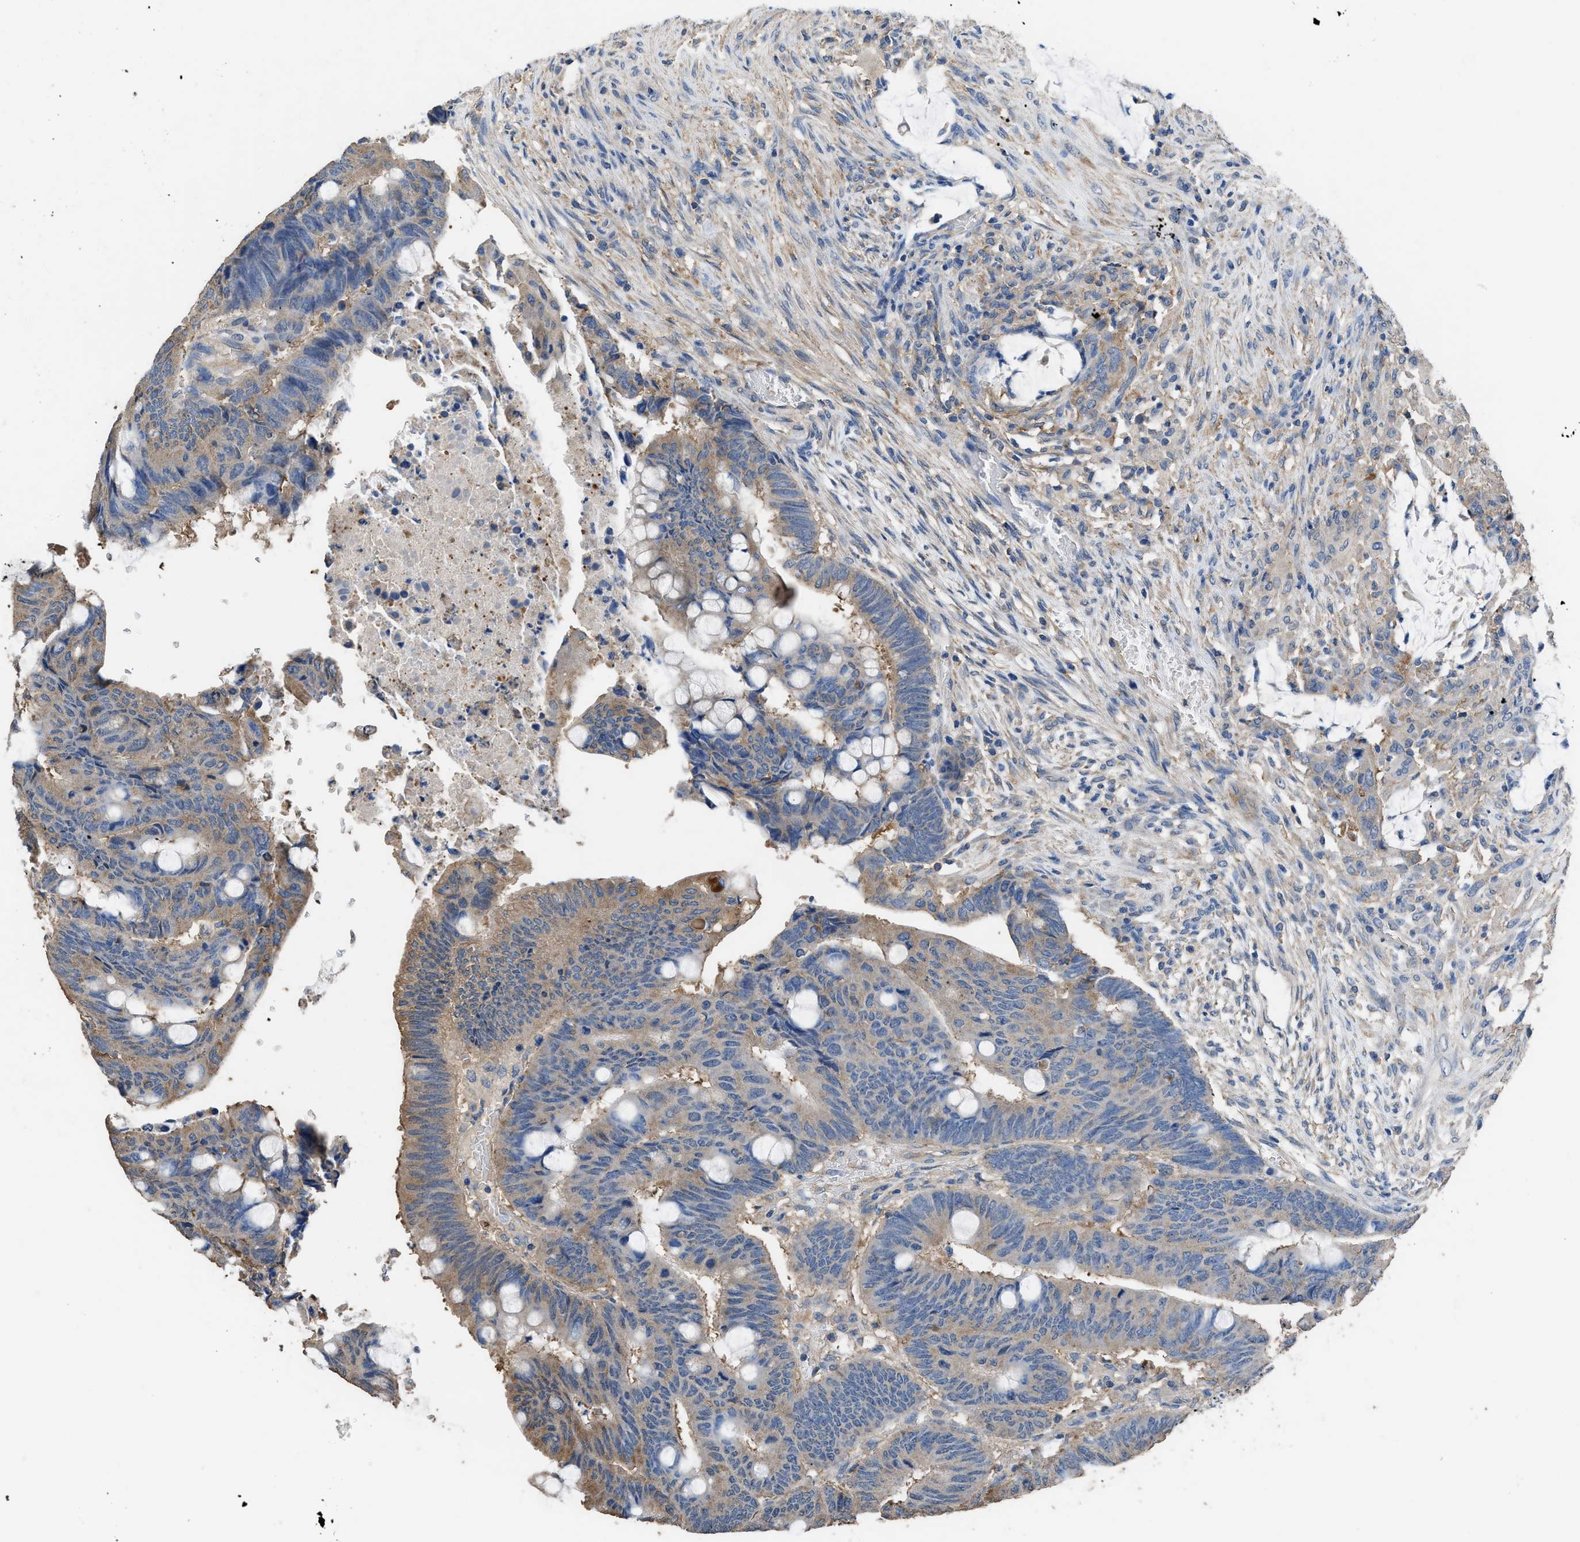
{"staining": {"intensity": "weak", "quantity": "<25%", "location": "cytoplasmic/membranous"}, "tissue": "colorectal cancer", "cell_type": "Tumor cells", "image_type": "cancer", "snomed": [{"axis": "morphology", "description": "Normal tissue, NOS"}, {"axis": "morphology", "description": "Adenocarcinoma, NOS"}, {"axis": "topography", "description": "Rectum"}, {"axis": "topography", "description": "Peripheral nerve tissue"}], "caption": "IHC photomicrograph of neoplastic tissue: colorectal adenocarcinoma stained with DAB reveals no significant protein staining in tumor cells.", "gene": "ITSN1", "patient": {"sex": "male", "age": 92}}